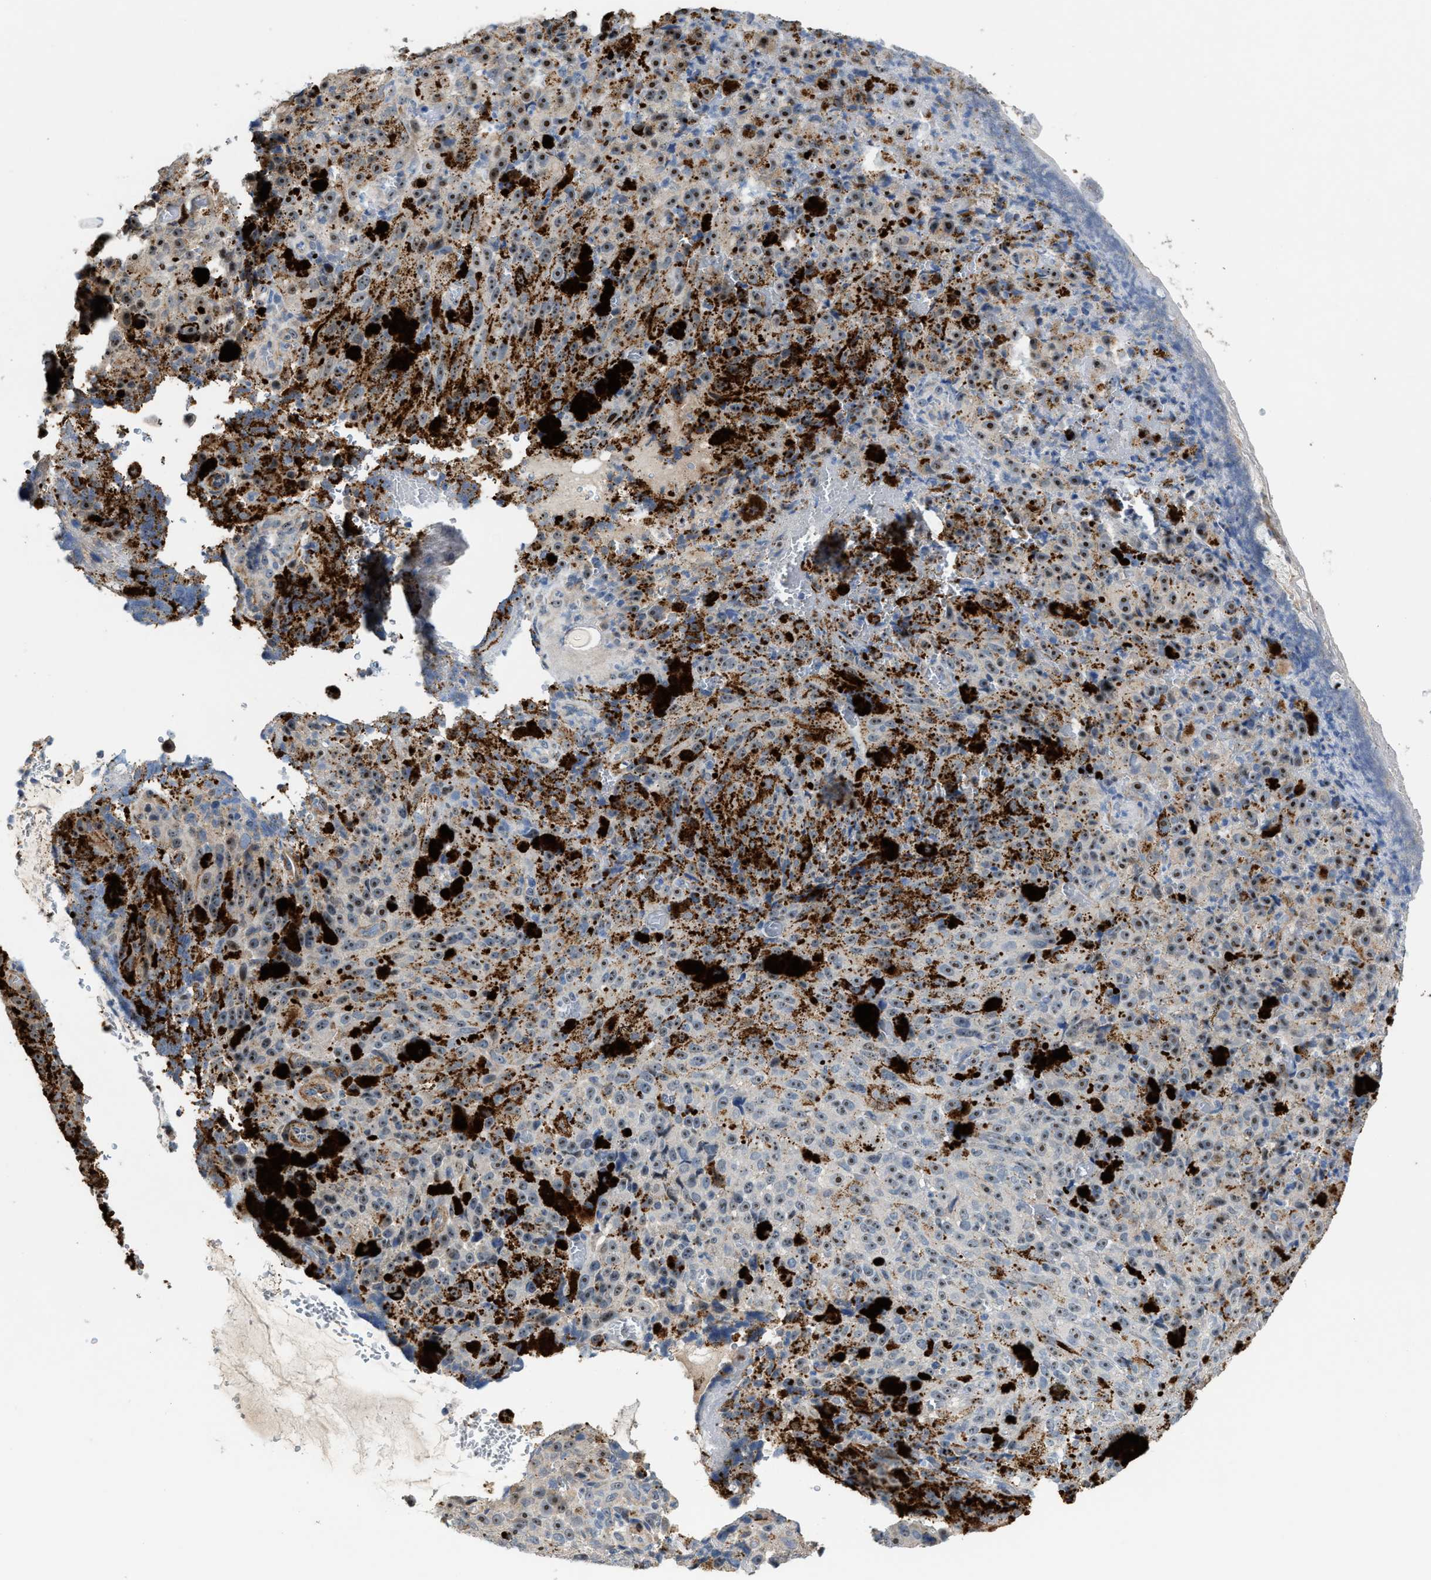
{"staining": {"intensity": "moderate", "quantity": ">75%", "location": "nuclear"}, "tissue": "melanoma", "cell_type": "Tumor cells", "image_type": "cancer", "snomed": [{"axis": "morphology", "description": "Malignant melanoma, NOS"}, {"axis": "topography", "description": "Rectum"}], "caption": "Brown immunohistochemical staining in melanoma exhibits moderate nuclear positivity in about >75% of tumor cells.", "gene": "ZNF783", "patient": {"sex": "female", "age": 81}}